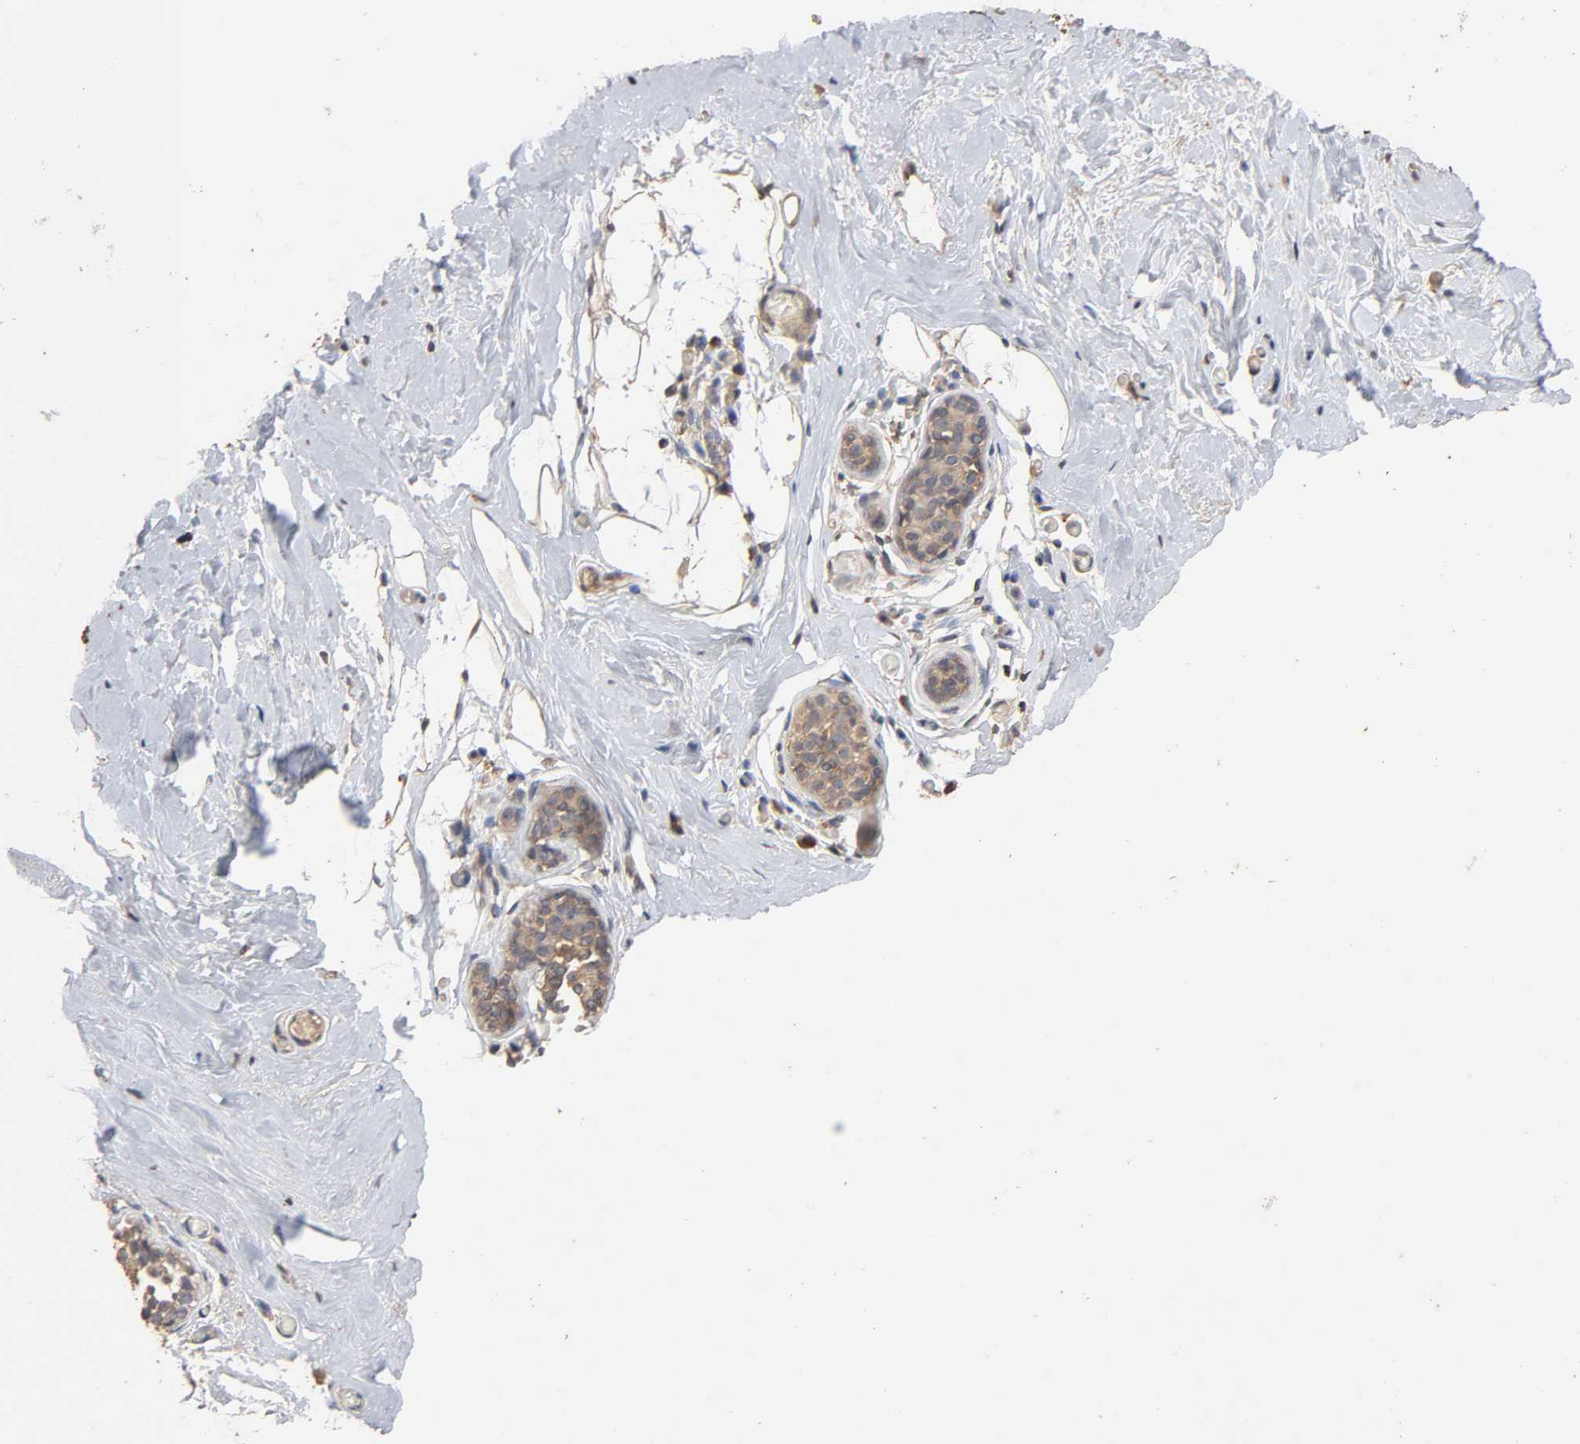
{"staining": {"intensity": "weak", "quantity": "25%-75%", "location": "cytoplasmic/membranous"}, "tissue": "breast", "cell_type": "Adipocytes", "image_type": "normal", "snomed": [{"axis": "morphology", "description": "Normal tissue, NOS"}, {"axis": "topography", "description": "Breast"}], "caption": "Protein analysis of benign breast reveals weak cytoplasmic/membranous staining in about 25%-75% of adipocytes.", "gene": "ARHGEF7", "patient": {"sex": "female", "age": 75}}